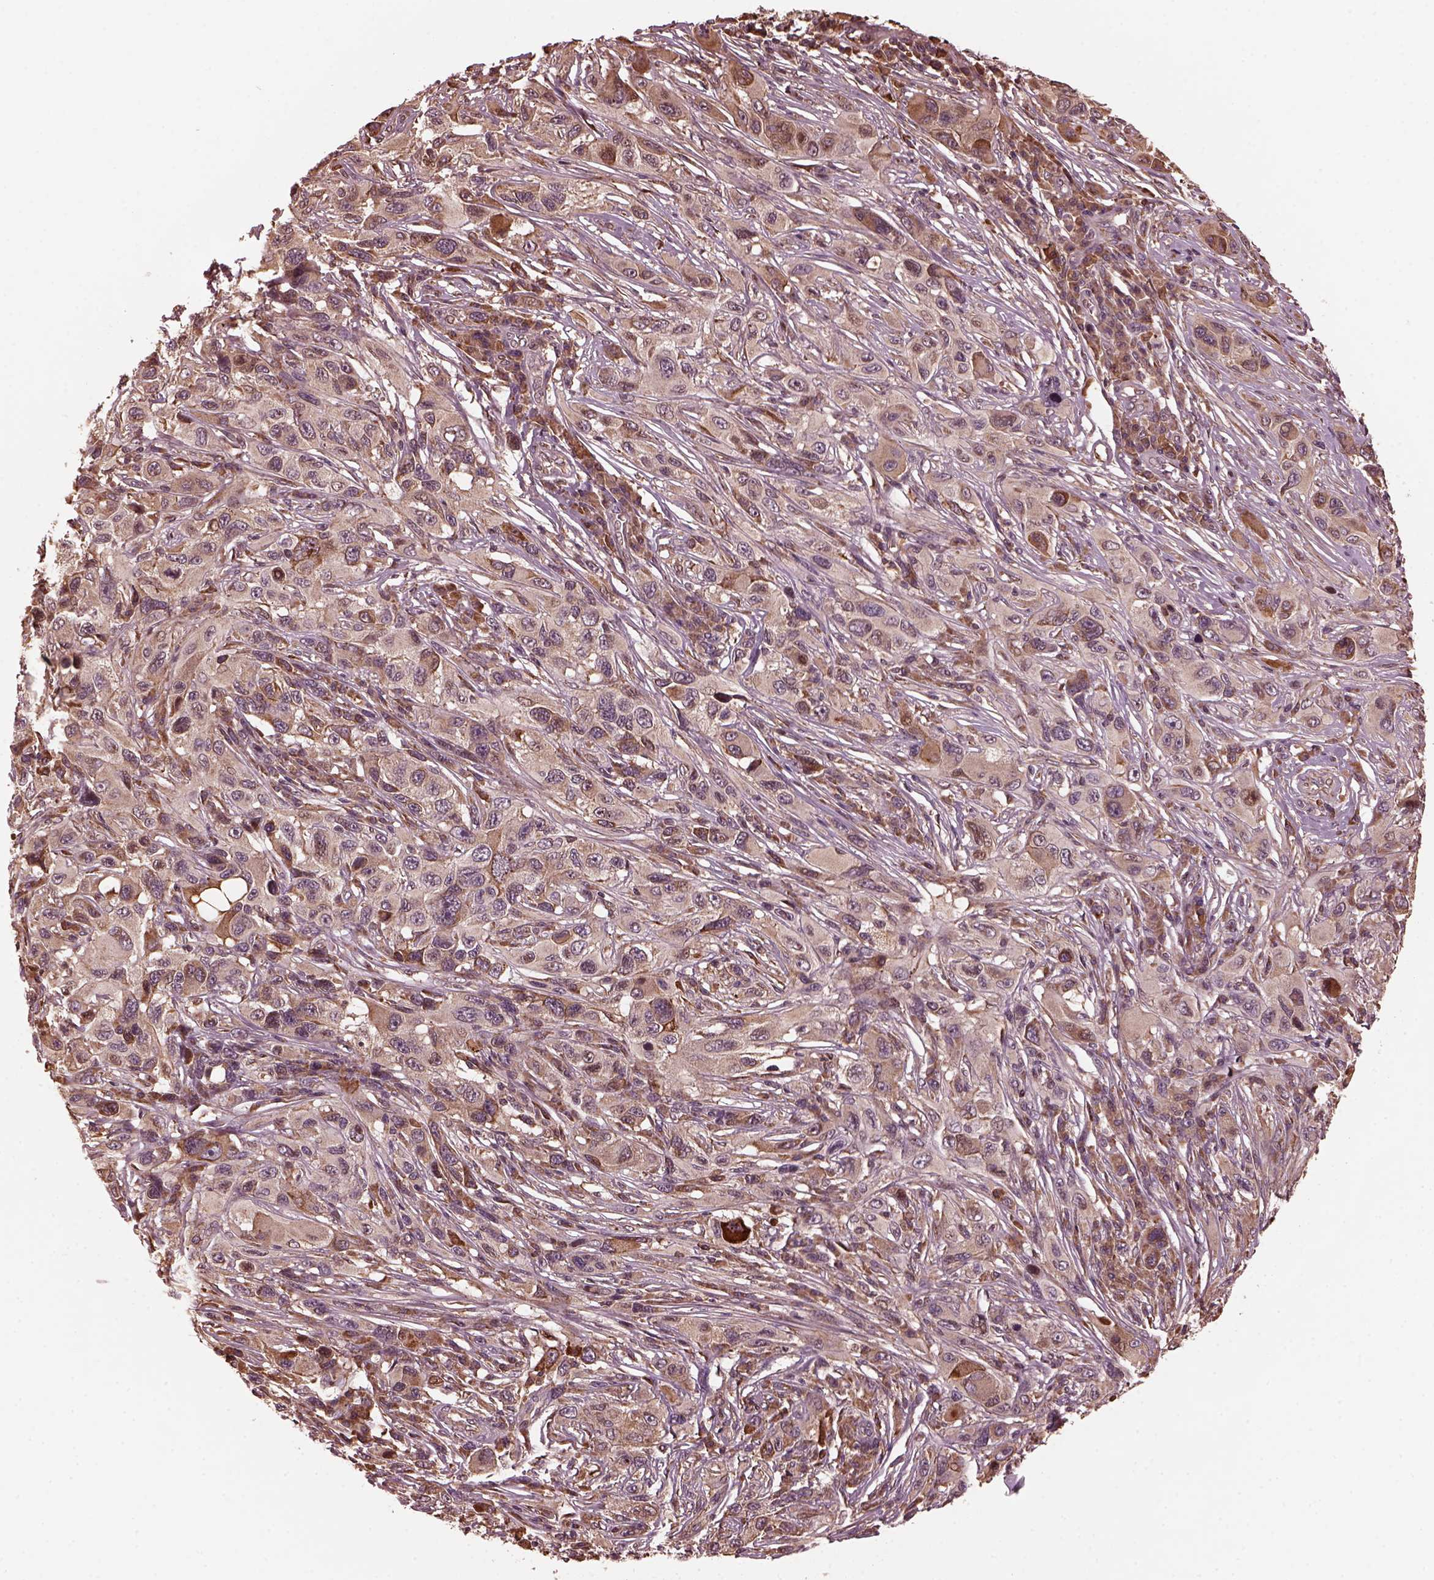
{"staining": {"intensity": "weak", "quantity": ">75%", "location": "cytoplasmic/membranous"}, "tissue": "melanoma", "cell_type": "Tumor cells", "image_type": "cancer", "snomed": [{"axis": "morphology", "description": "Malignant melanoma, NOS"}, {"axis": "topography", "description": "Skin"}], "caption": "This photomicrograph exhibits immunohistochemistry (IHC) staining of human melanoma, with low weak cytoplasmic/membranous expression in about >75% of tumor cells.", "gene": "ZNF292", "patient": {"sex": "male", "age": 53}}